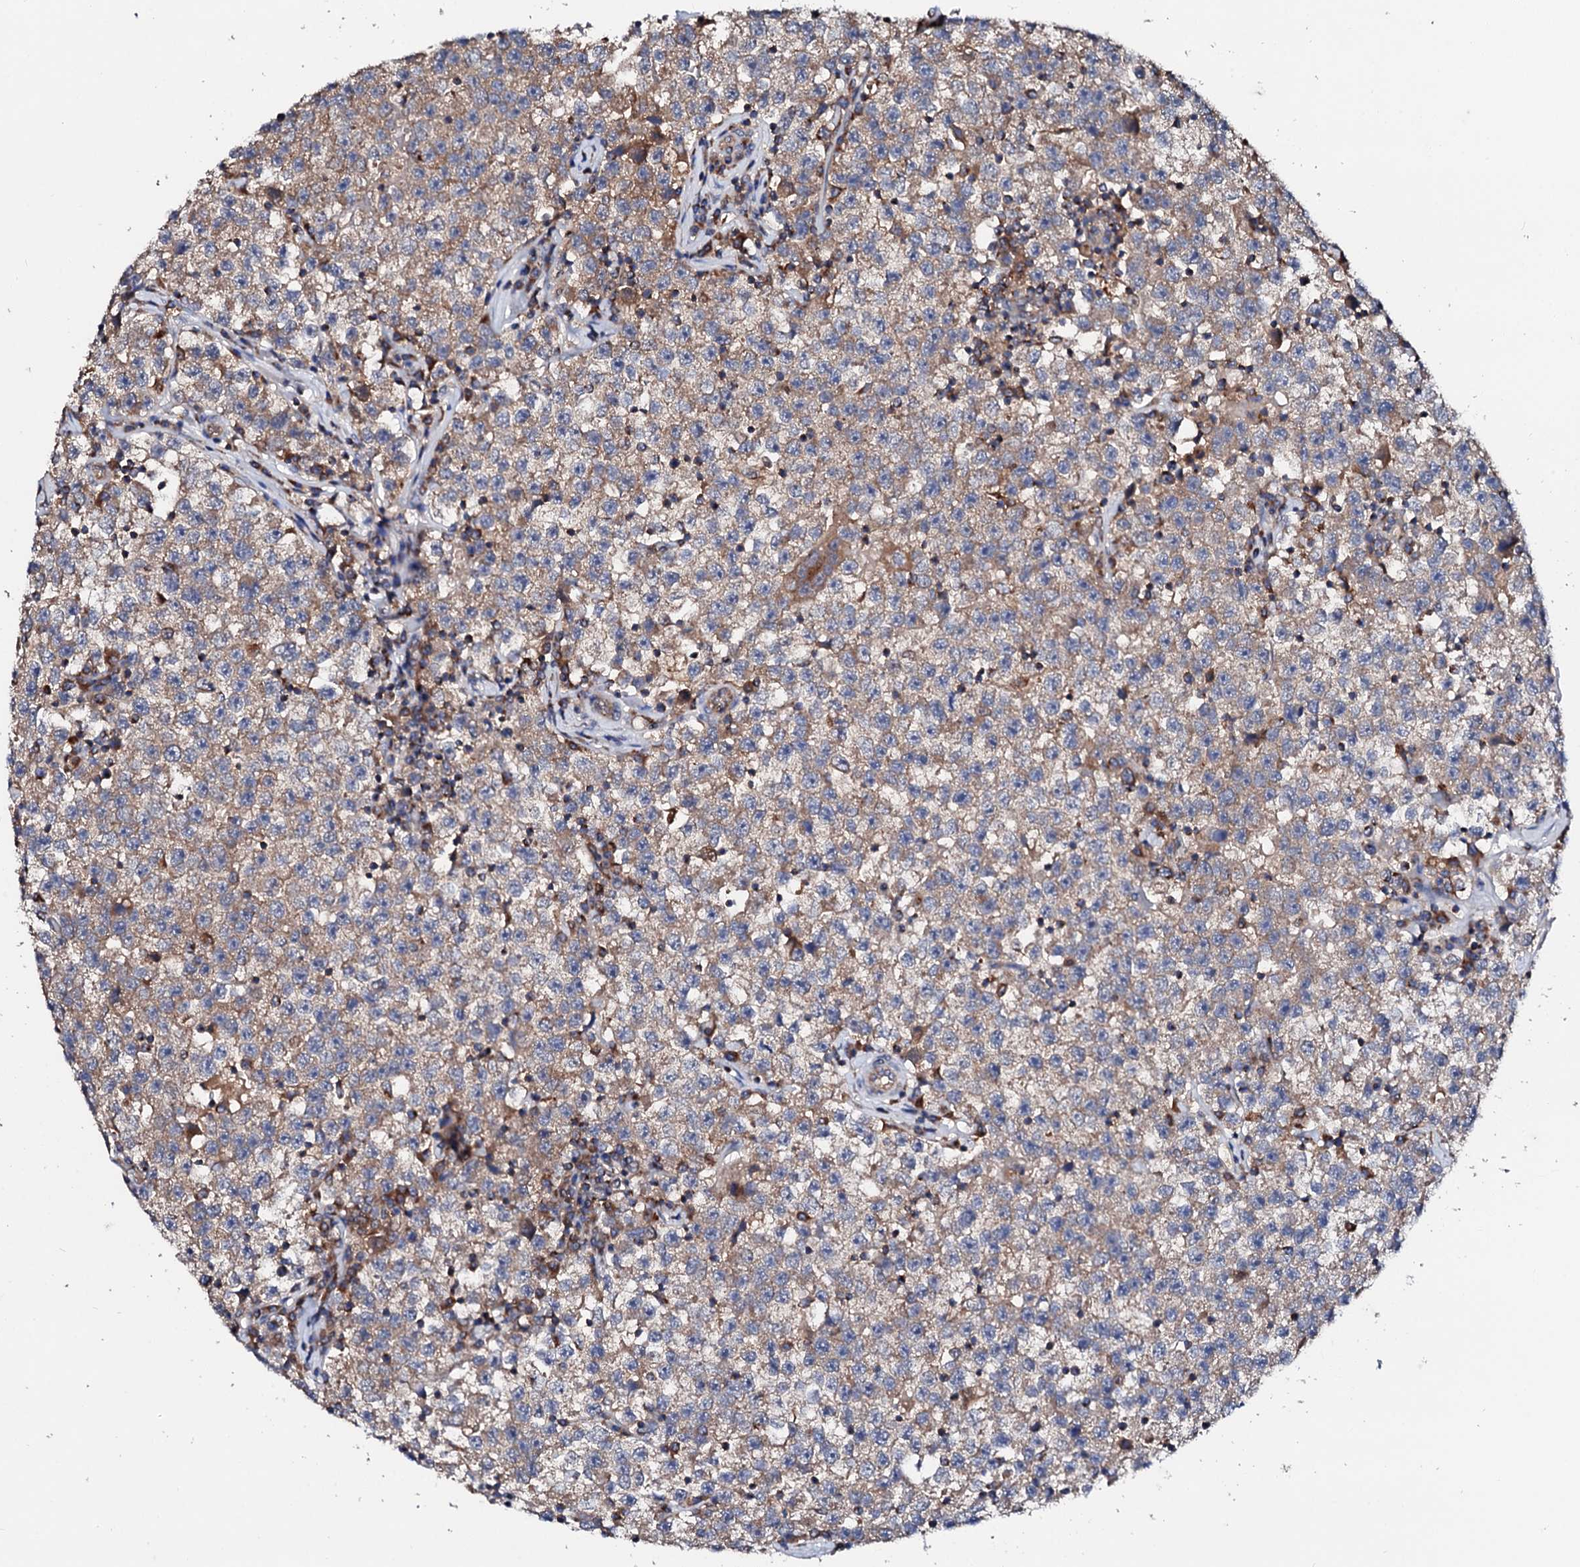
{"staining": {"intensity": "weak", "quantity": ">75%", "location": "cytoplasmic/membranous"}, "tissue": "testis cancer", "cell_type": "Tumor cells", "image_type": "cancer", "snomed": [{"axis": "morphology", "description": "Seminoma, NOS"}, {"axis": "topography", "description": "Testis"}], "caption": "Immunohistochemistry photomicrograph of testis cancer (seminoma) stained for a protein (brown), which displays low levels of weak cytoplasmic/membranous expression in about >75% of tumor cells.", "gene": "ST3GAL1", "patient": {"sex": "male", "age": 22}}